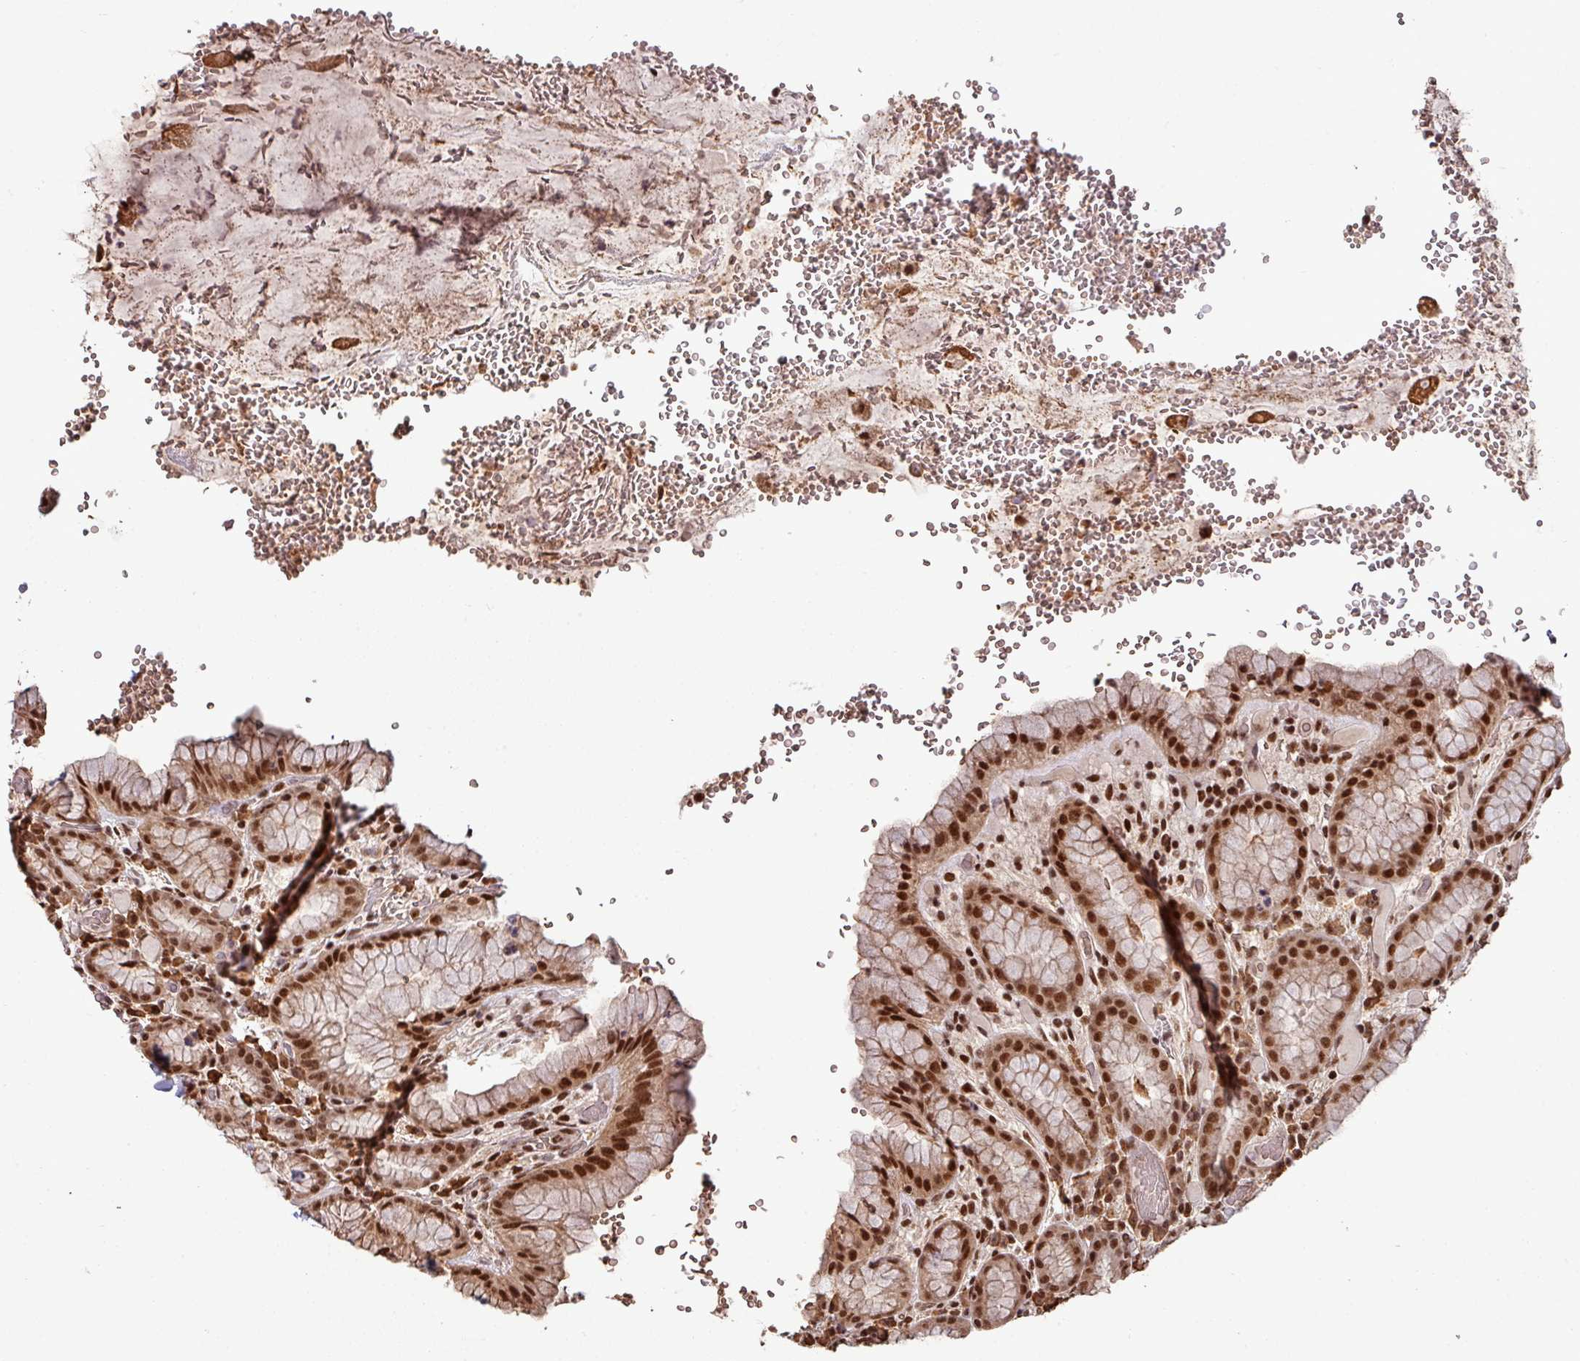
{"staining": {"intensity": "strong", "quantity": ">75%", "location": "cytoplasmic/membranous,nuclear"}, "tissue": "stomach", "cell_type": "Glandular cells", "image_type": "normal", "snomed": [{"axis": "morphology", "description": "Normal tissue, NOS"}, {"axis": "topography", "description": "Stomach, upper"}], "caption": "Protein positivity by immunohistochemistry (IHC) displays strong cytoplasmic/membranous,nuclear expression in about >75% of glandular cells in benign stomach.", "gene": "PHF23", "patient": {"sex": "male", "age": 52}}